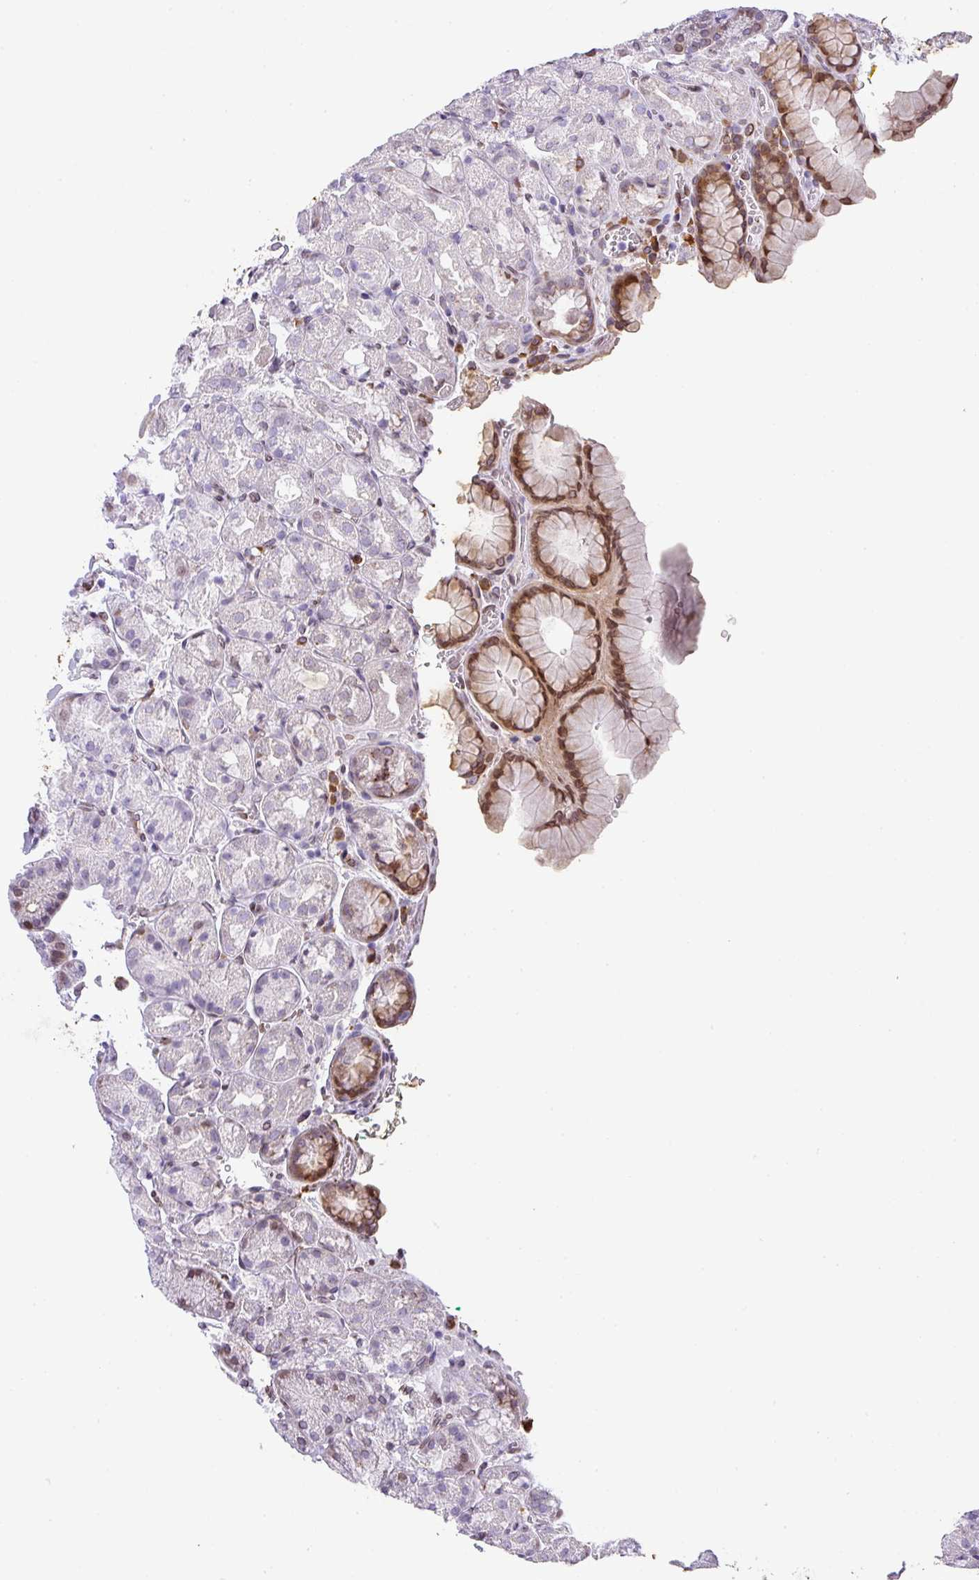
{"staining": {"intensity": "moderate", "quantity": "<25%", "location": "nuclear"}, "tissue": "stomach", "cell_type": "Glandular cells", "image_type": "normal", "snomed": [{"axis": "morphology", "description": "Normal tissue, NOS"}, {"axis": "topography", "description": "Stomach, upper"}], "caption": "This micrograph demonstrates immunohistochemistry (IHC) staining of normal stomach, with low moderate nuclear staining in about <25% of glandular cells.", "gene": "PLK1", "patient": {"sex": "female", "age": 81}}